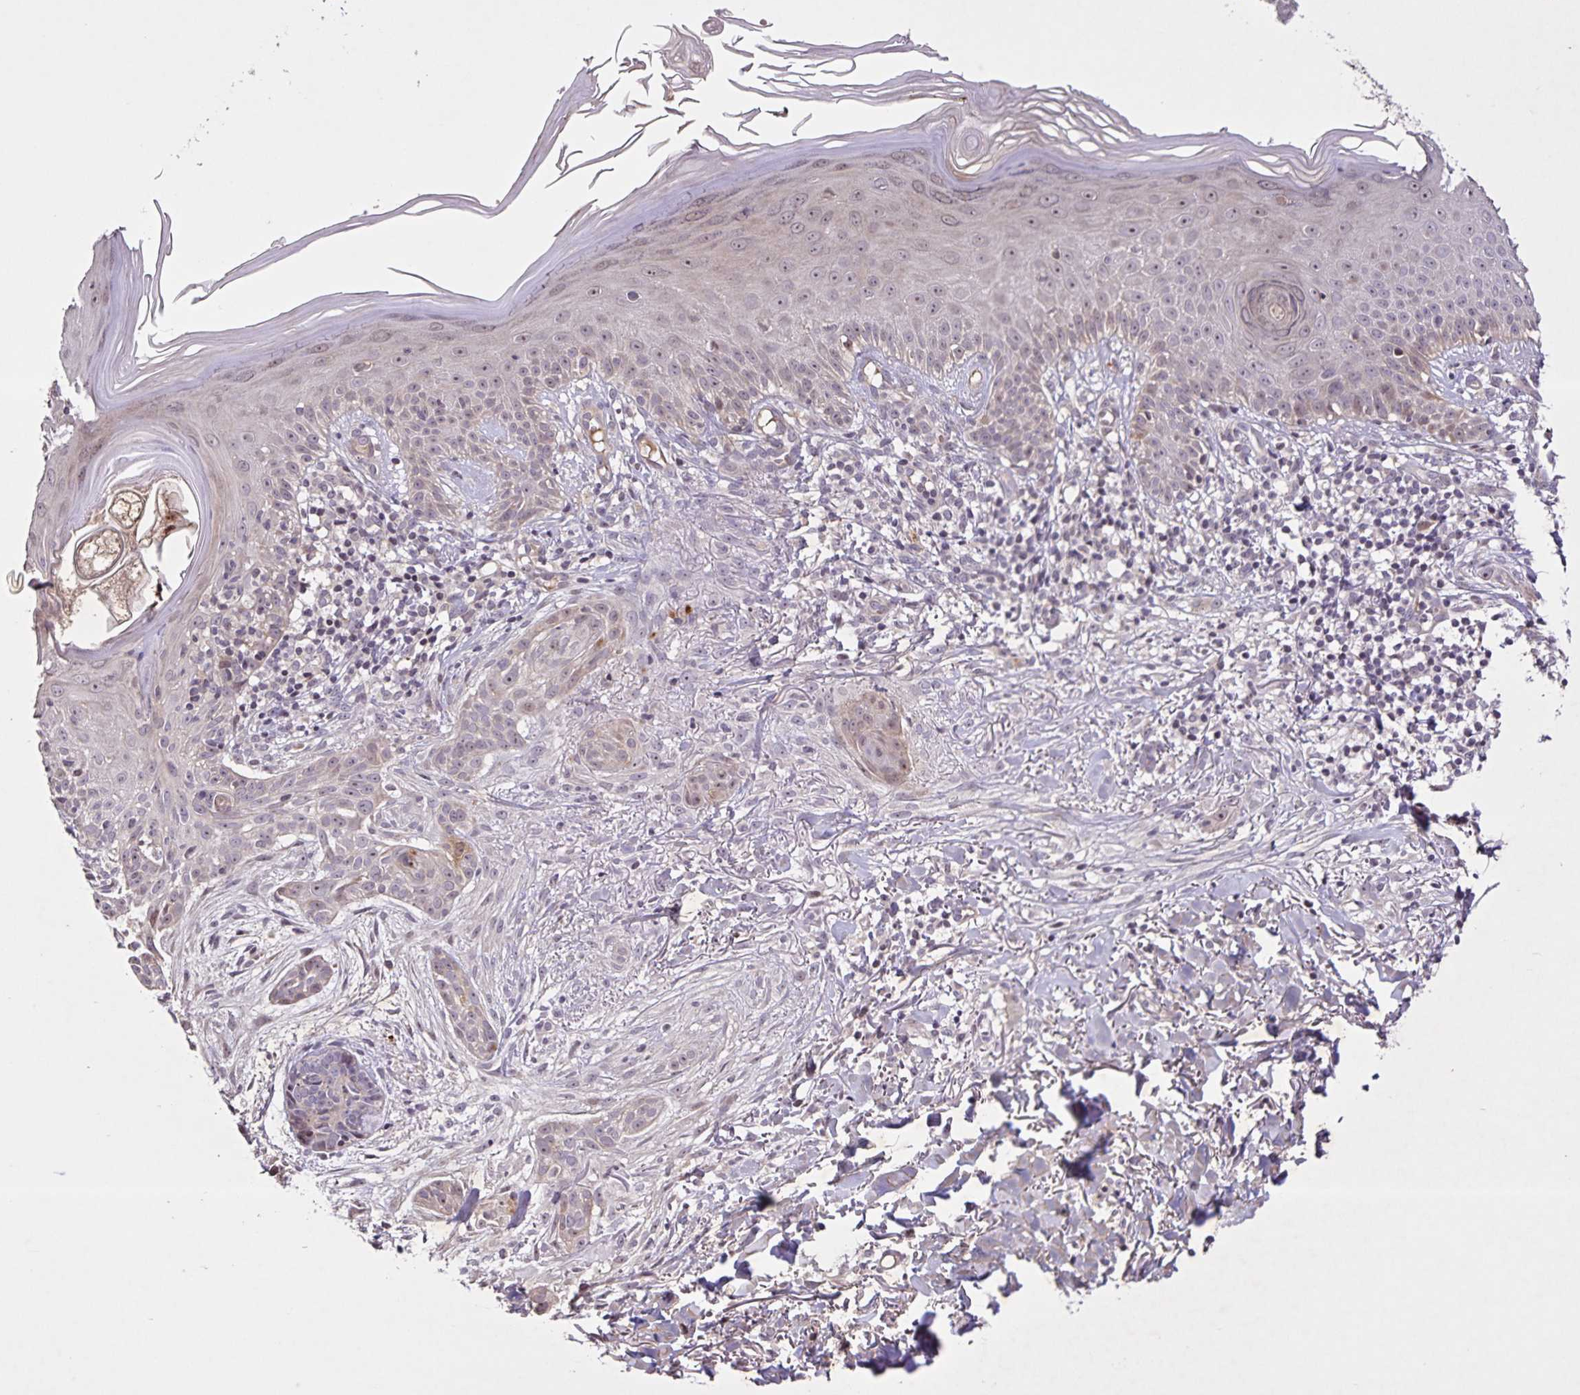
{"staining": {"intensity": "weak", "quantity": "<25%", "location": "nuclear"}, "tissue": "skin cancer", "cell_type": "Tumor cells", "image_type": "cancer", "snomed": [{"axis": "morphology", "description": "Basal cell carcinoma"}, {"axis": "morphology", "description": "BCC, high aggressive"}, {"axis": "topography", "description": "Skin"}], "caption": "Tumor cells are negative for protein expression in human skin cancer.", "gene": "GDF2", "patient": {"sex": "male", "age": 64}}